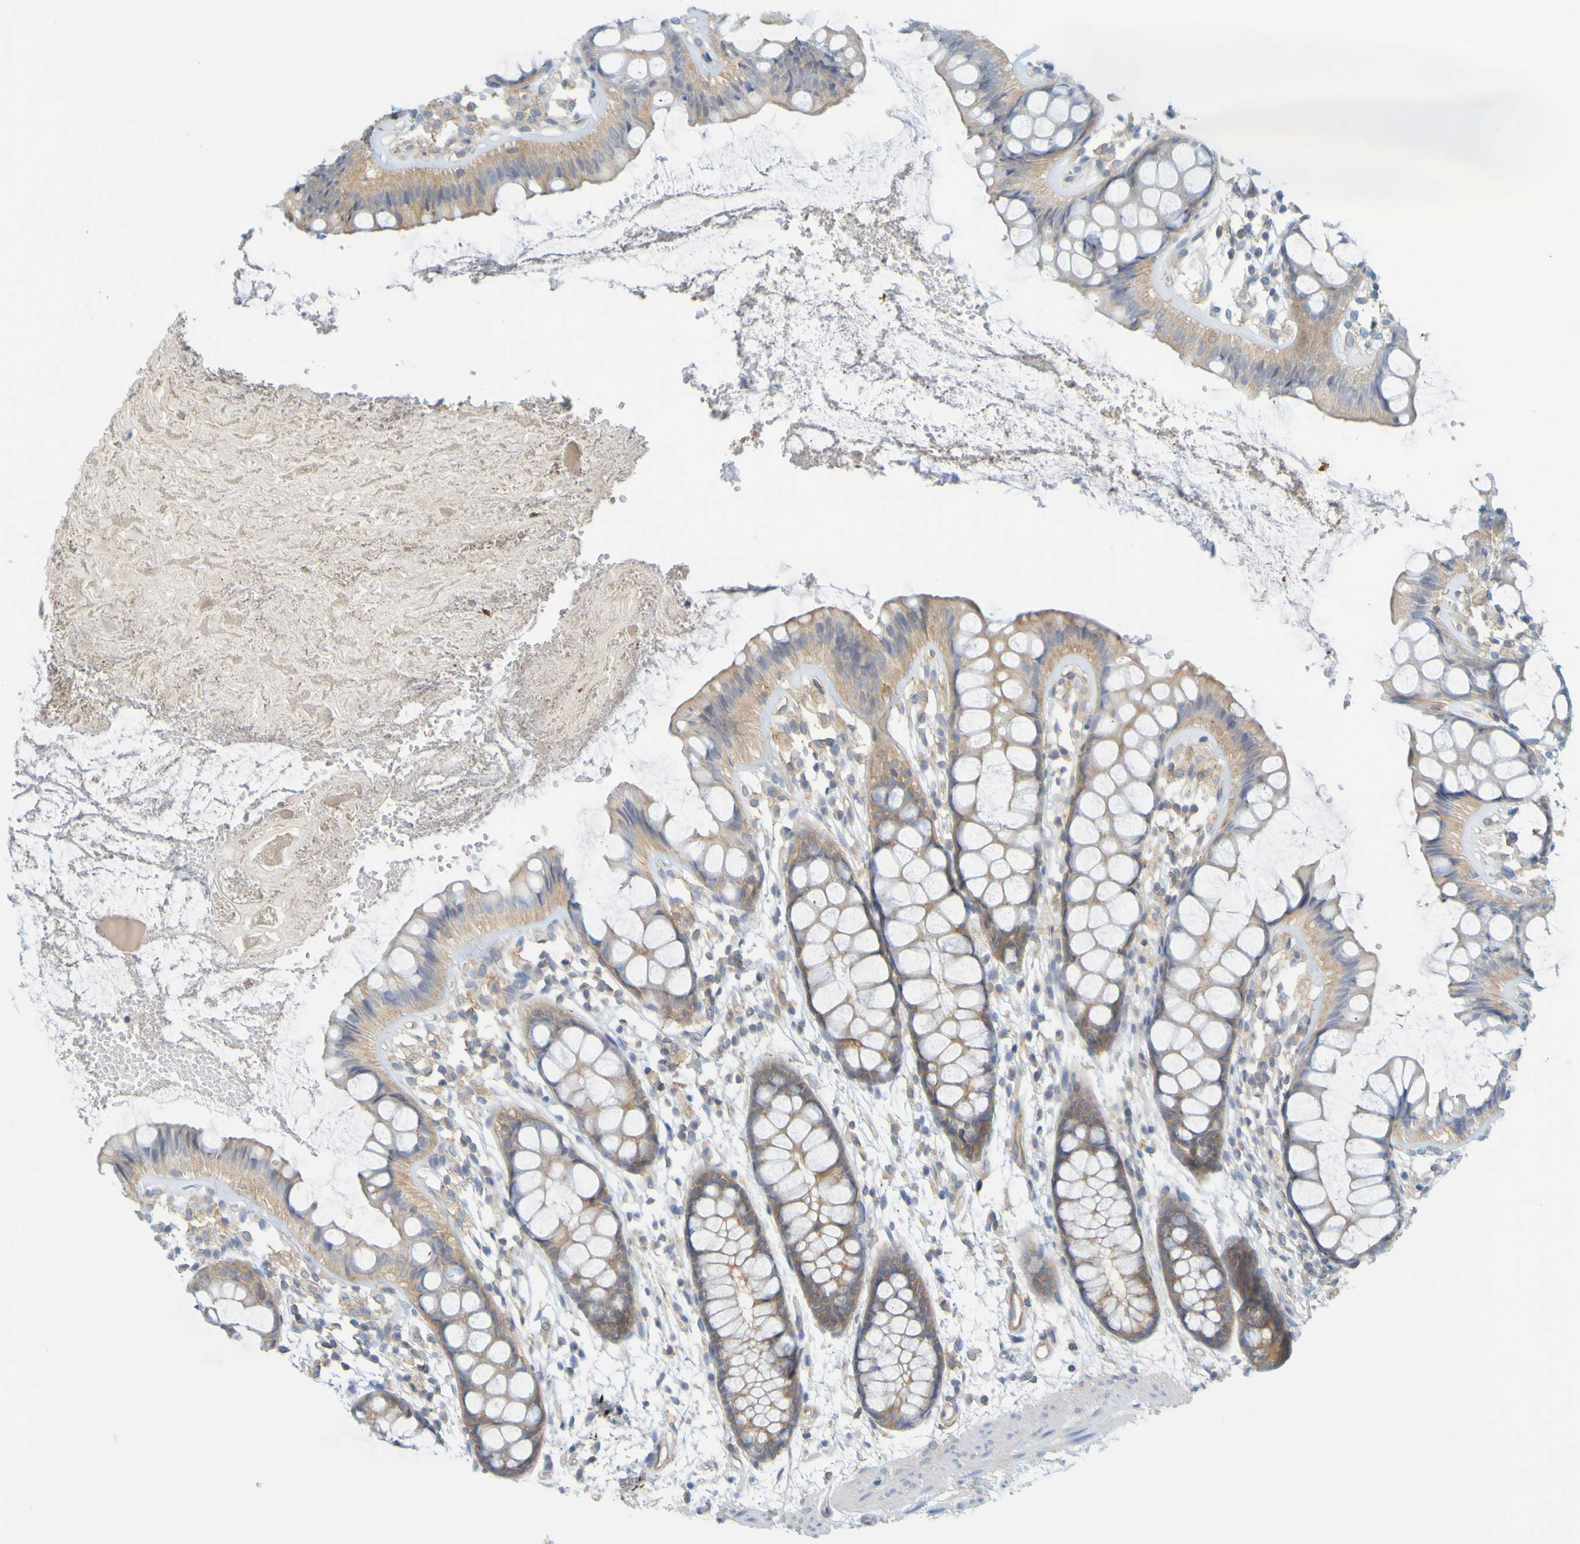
{"staining": {"intensity": "moderate", "quantity": ">75%", "location": "cytoplasmic/membranous"}, "tissue": "rectum", "cell_type": "Glandular cells", "image_type": "normal", "snomed": [{"axis": "morphology", "description": "Normal tissue, NOS"}, {"axis": "topography", "description": "Rectum"}], "caption": "Immunohistochemistry of unremarkable human rectum exhibits medium levels of moderate cytoplasmic/membranous expression in approximately >75% of glandular cells.", "gene": "APPL1", "patient": {"sex": "female", "age": 66}}